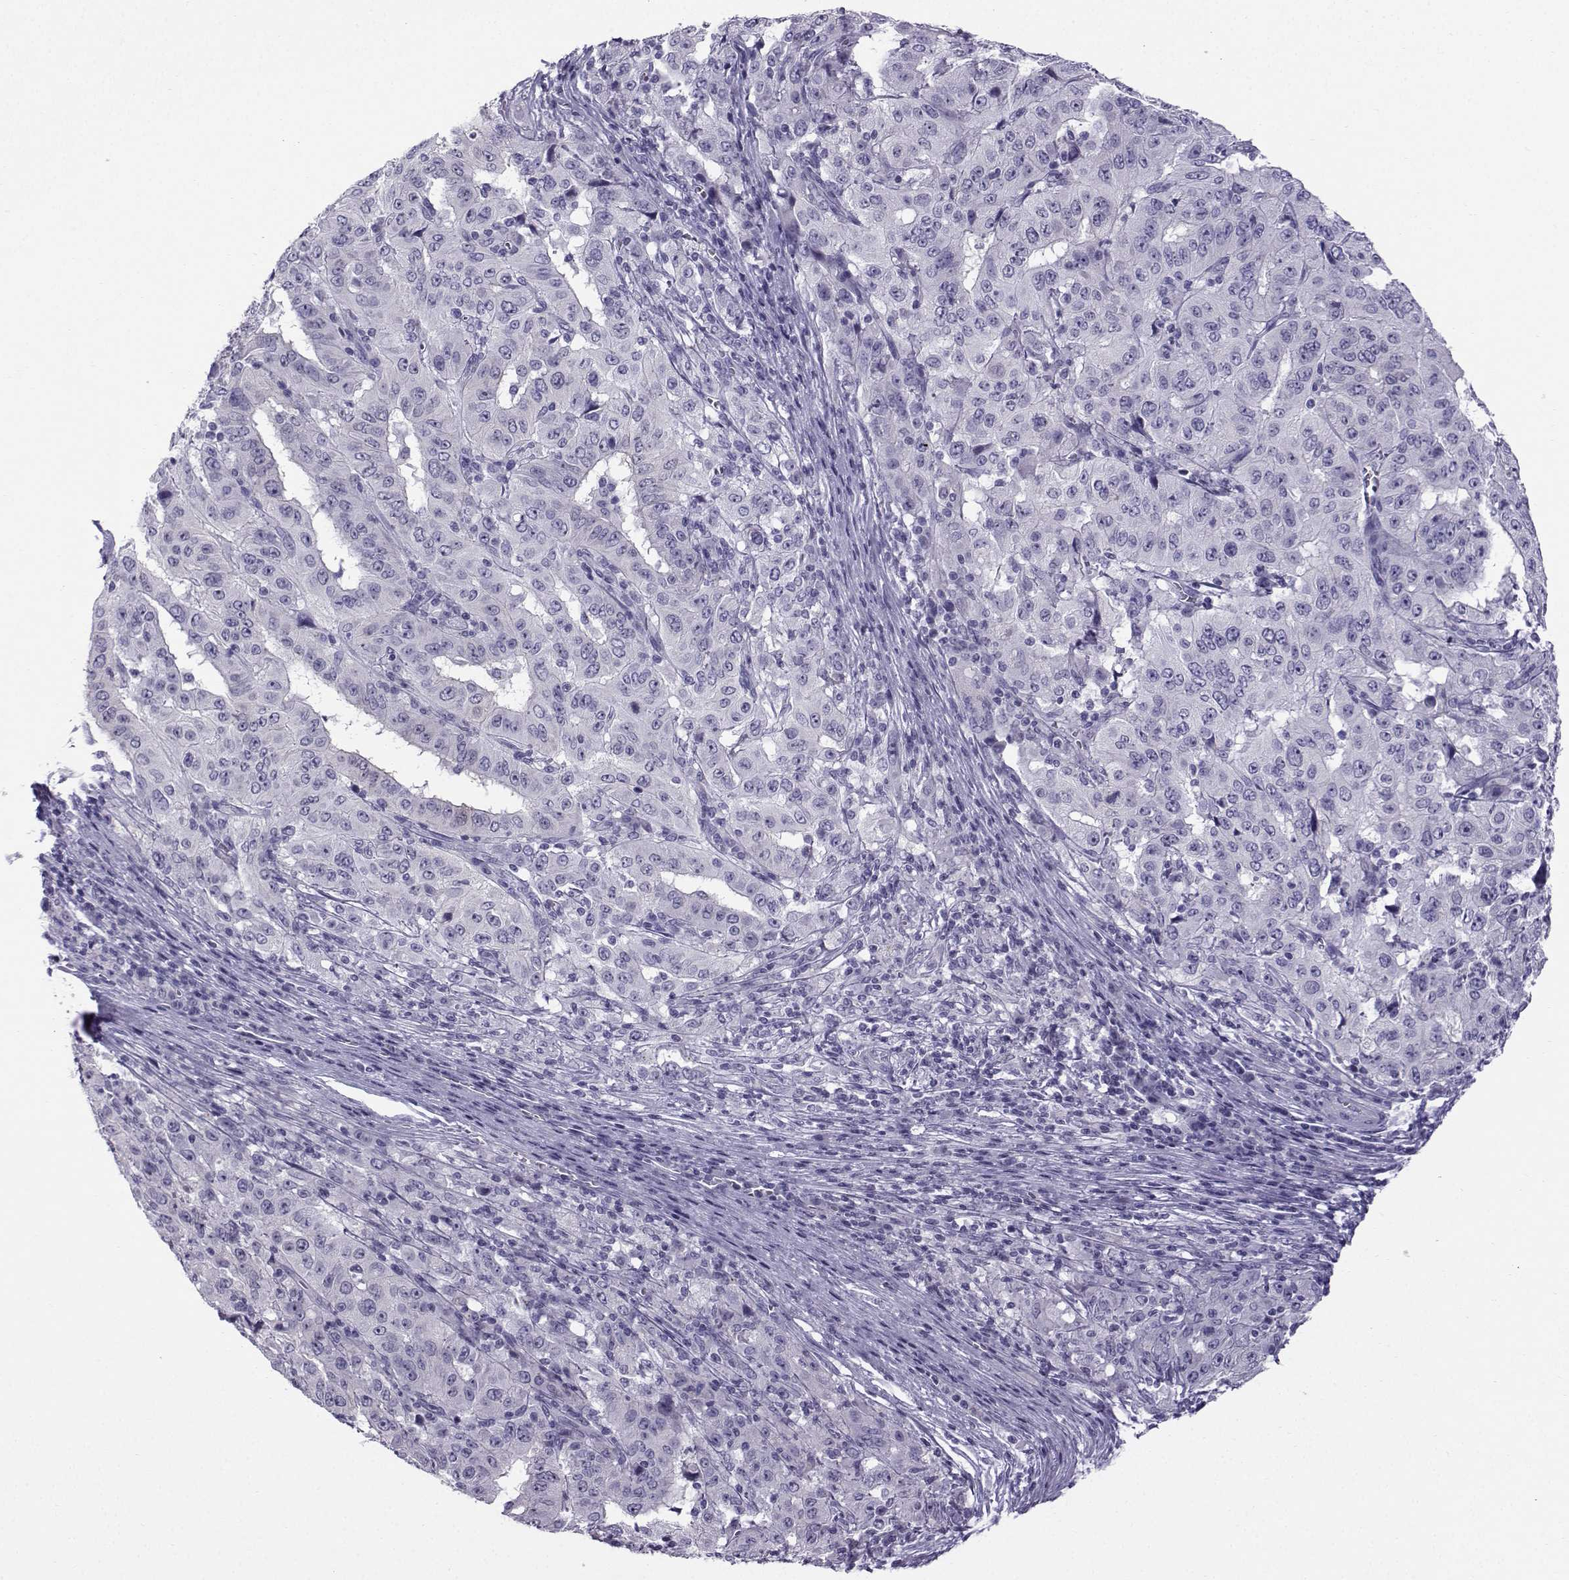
{"staining": {"intensity": "negative", "quantity": "none", "location": "none"}, "tissue": "pancreatic cancer", "cell_type": "Tumor cells", "image_type": "cancer", "snomed": [{"axis": "morphology", "description": "Adenocarcinoma, NOS"}, {"axis": "topography", "description": "Pancreas"}], "caption": "Tumor cells are negative for brown protein staining in pancreatic cancer (adenocarcinoma). (Stains: DAB immunohistochemistry (IHC) with hematoxylin counter stain, Microscopy: brightfield microscopy at high magnification).", "gene": "ZBTB8B", "patient": {"sex": "male", "age": 63}}